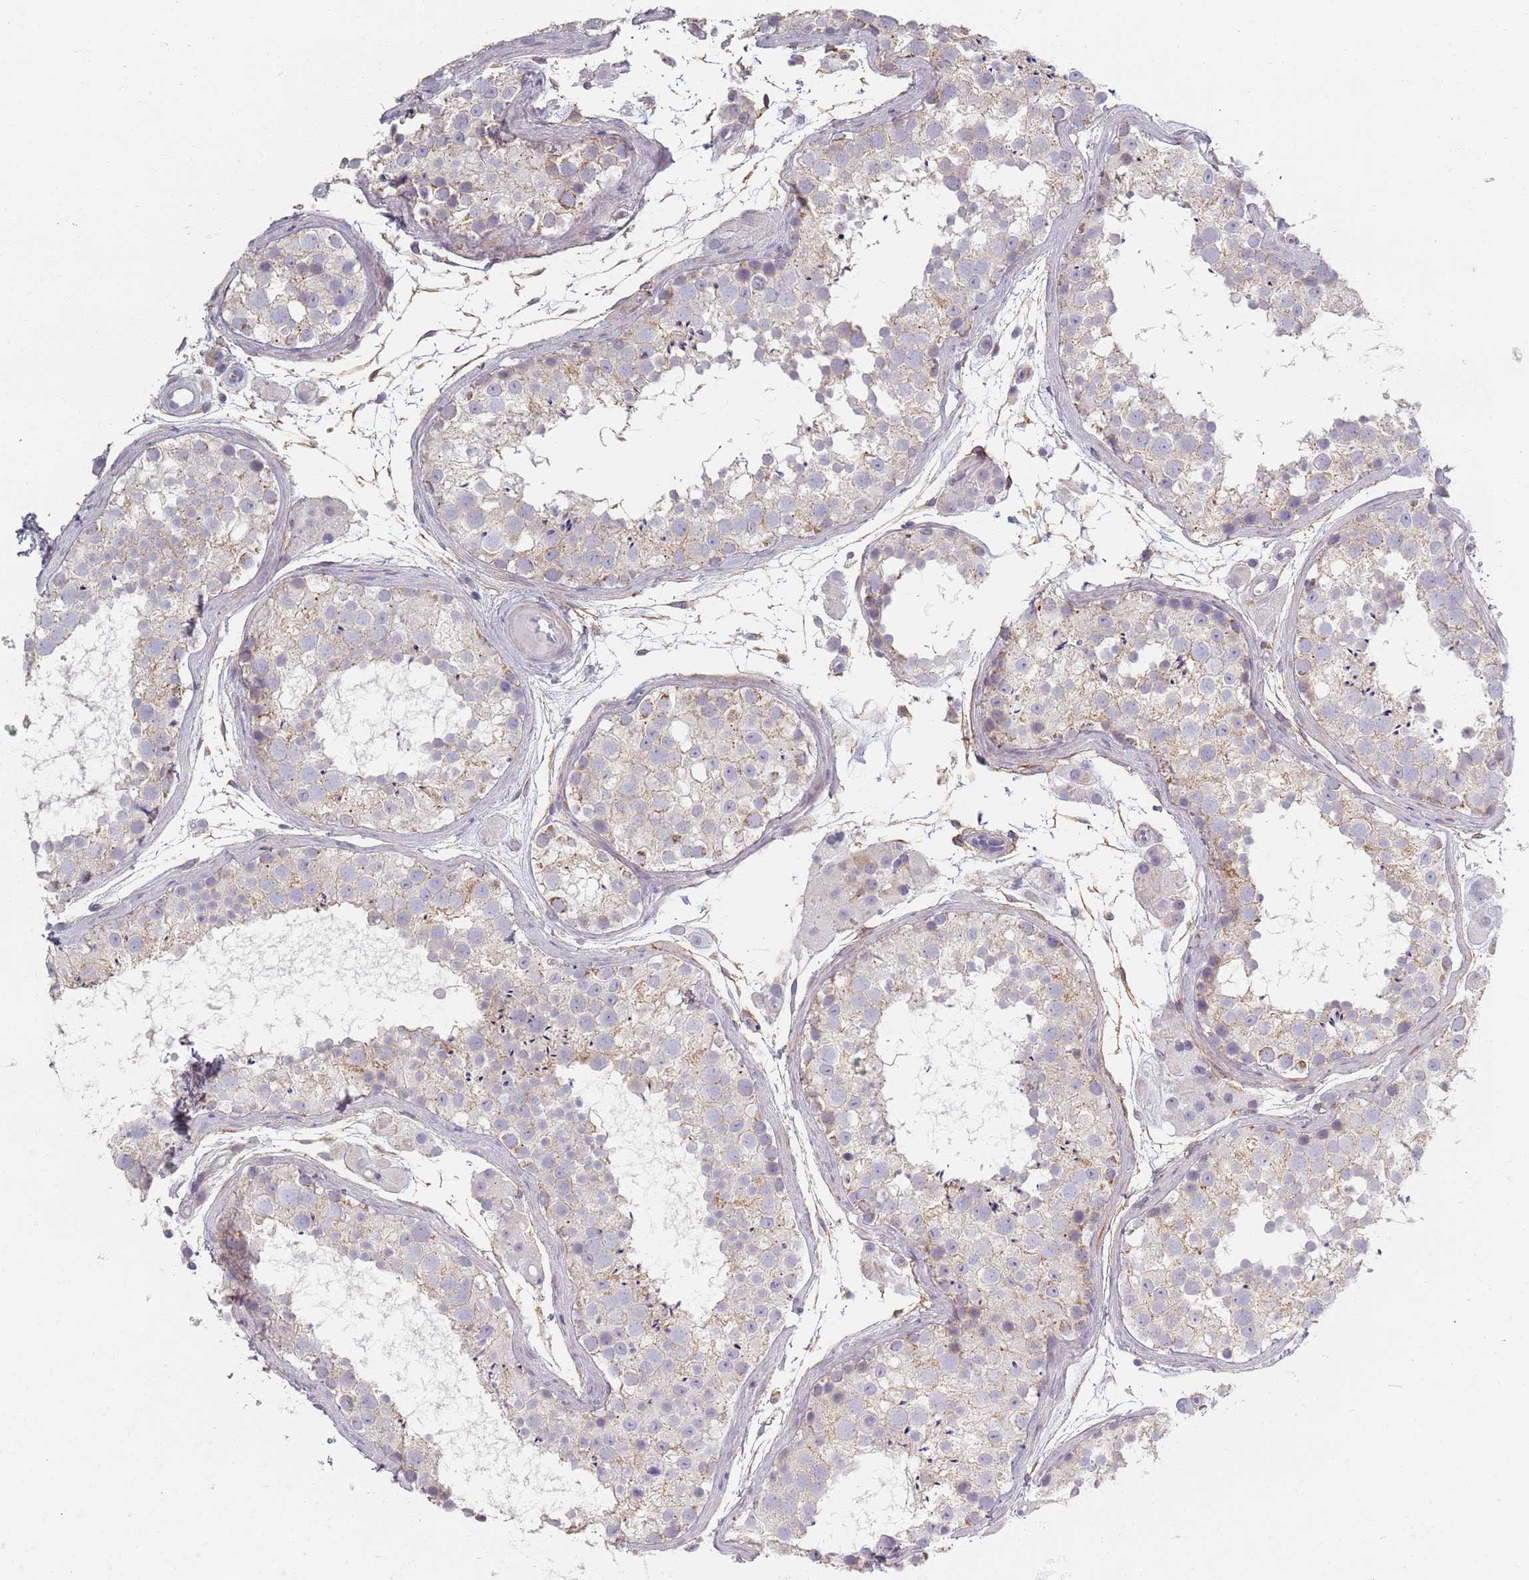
{"staining": {"intensity": "weak", "quantity": "<25%", "location": "cytoplasmic/membranous"}, "tissue": "testis", "cell_type": "Cells in seminiferous ducts", "image_type": "normal", "snomed": [{"axis": "morphology", "description": "Normal tissue, NOS"}, {"axis": "topography", "description": "Testis"}], "caption": "The immunohistochemistry (IHC) image has no significant staining in cells in seminiferous ducts of testis.", "gene": "SYNGR3", "patient": {"sex": "male", "age": 41}}